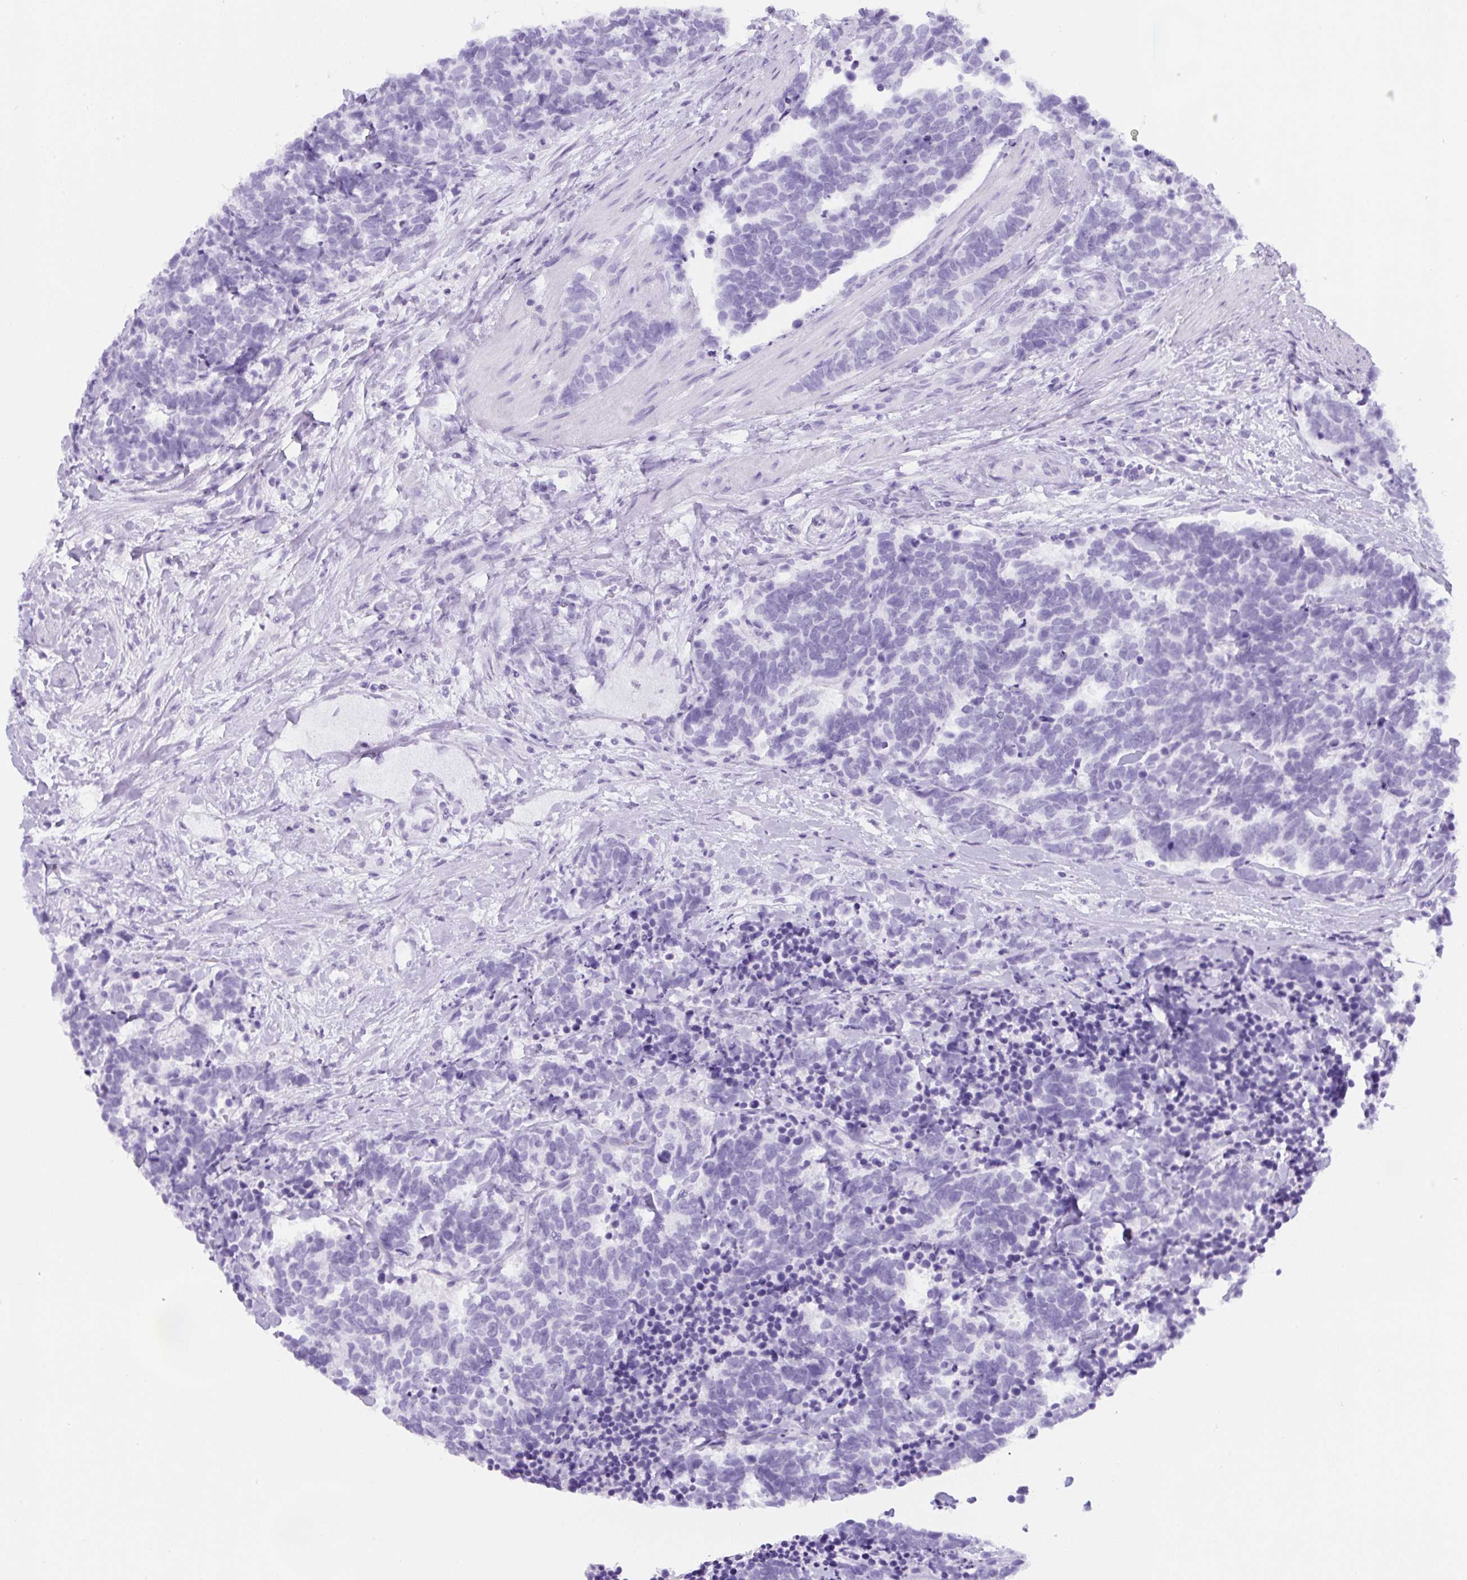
{"staining": {"intensity": "negative", "quantity": "none", "location": "none"}, "tissue": "carcinoid", "cell_type": "Tumor cells", "image_type": "cancer", "snomed": [{"axis": "morphology", "description": "Carcinoma, NOS"}, {"axis": "morphology", "description": "Carcinoid, malignant, NOS"}, {"axis": "topography", "description": "Prostate"}], "caption": "The photomicrograph demonstrates no significant staining in tumor cells of carcinoma.", "gene": "UBL3", "patient": {"sex": "male", "age": 57}}